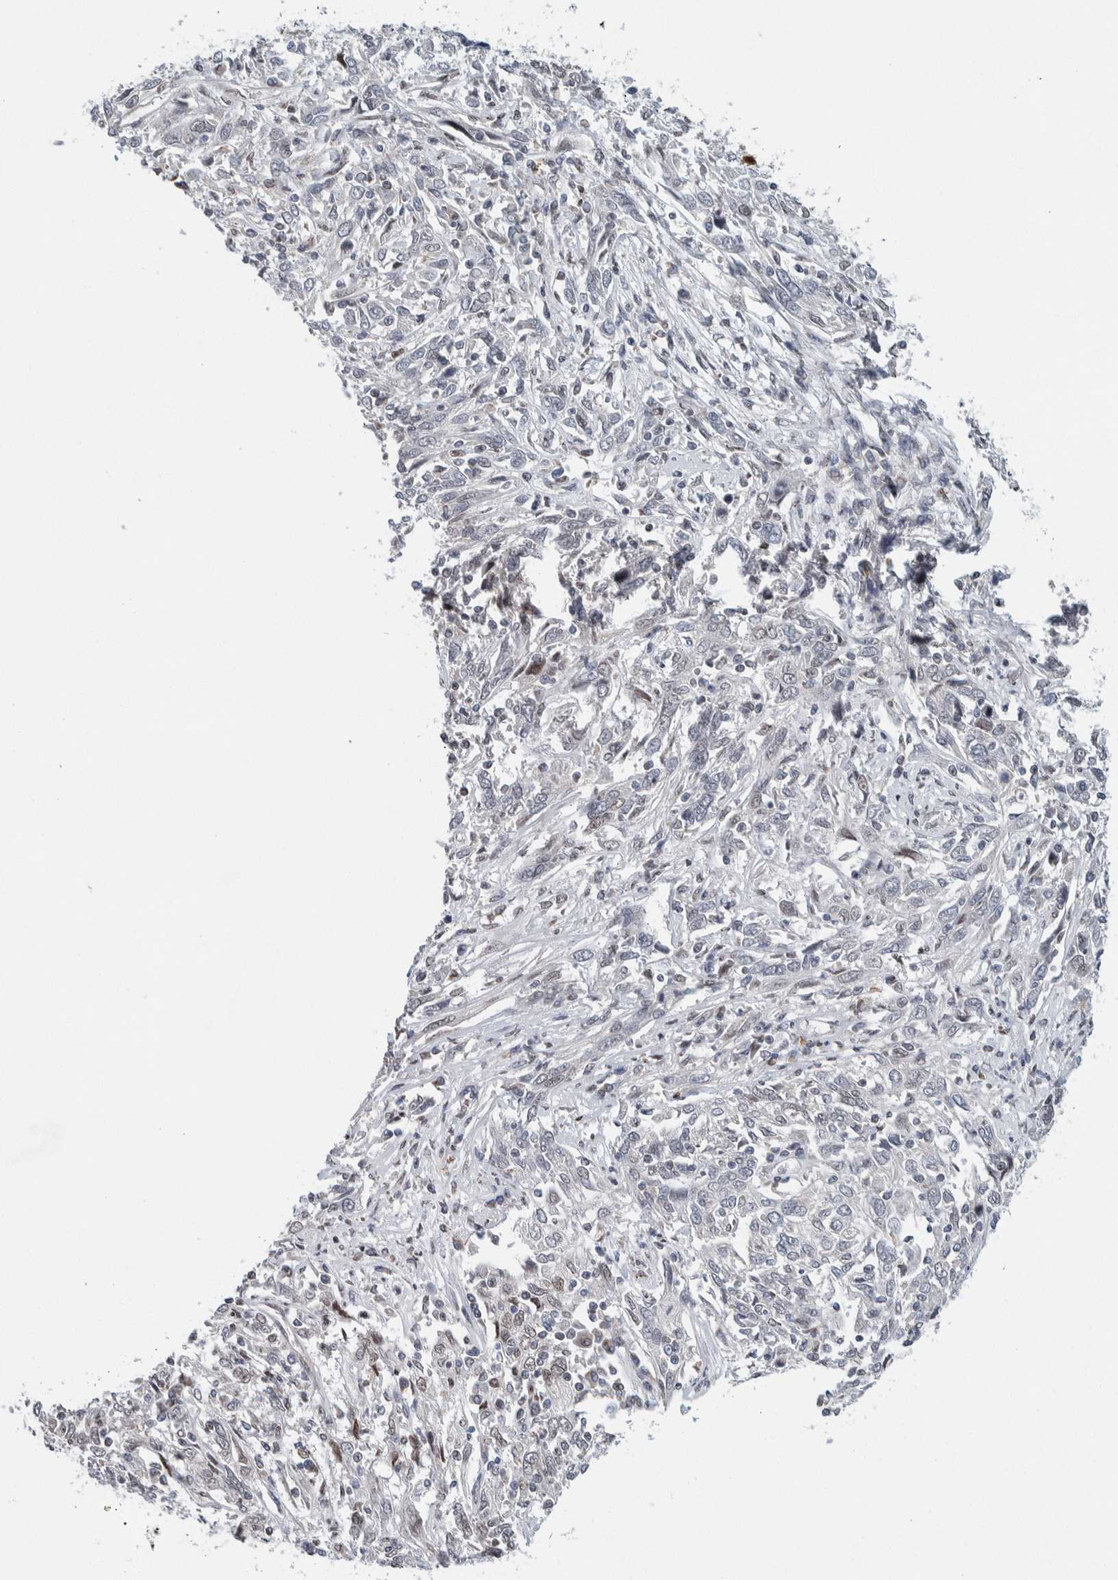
{"staining": {"intensity": "negative", "quantity": "none", "location": "none"}, "tissue": "cervical cancer", "cell_type": "Tumor cells", "image_type": "cancer", "snomed": [{"axis": "morphology", "description": "Squamous cell carcinoma, NOS"}, {"axis": "topography", "description": "Cervix"}], "caption": "Human cervical cancer stained for a protein using IHC shows no expression in tumor cells.", "gene": "NEUROD1", "patient": {"sex": "female", "age": 46}}